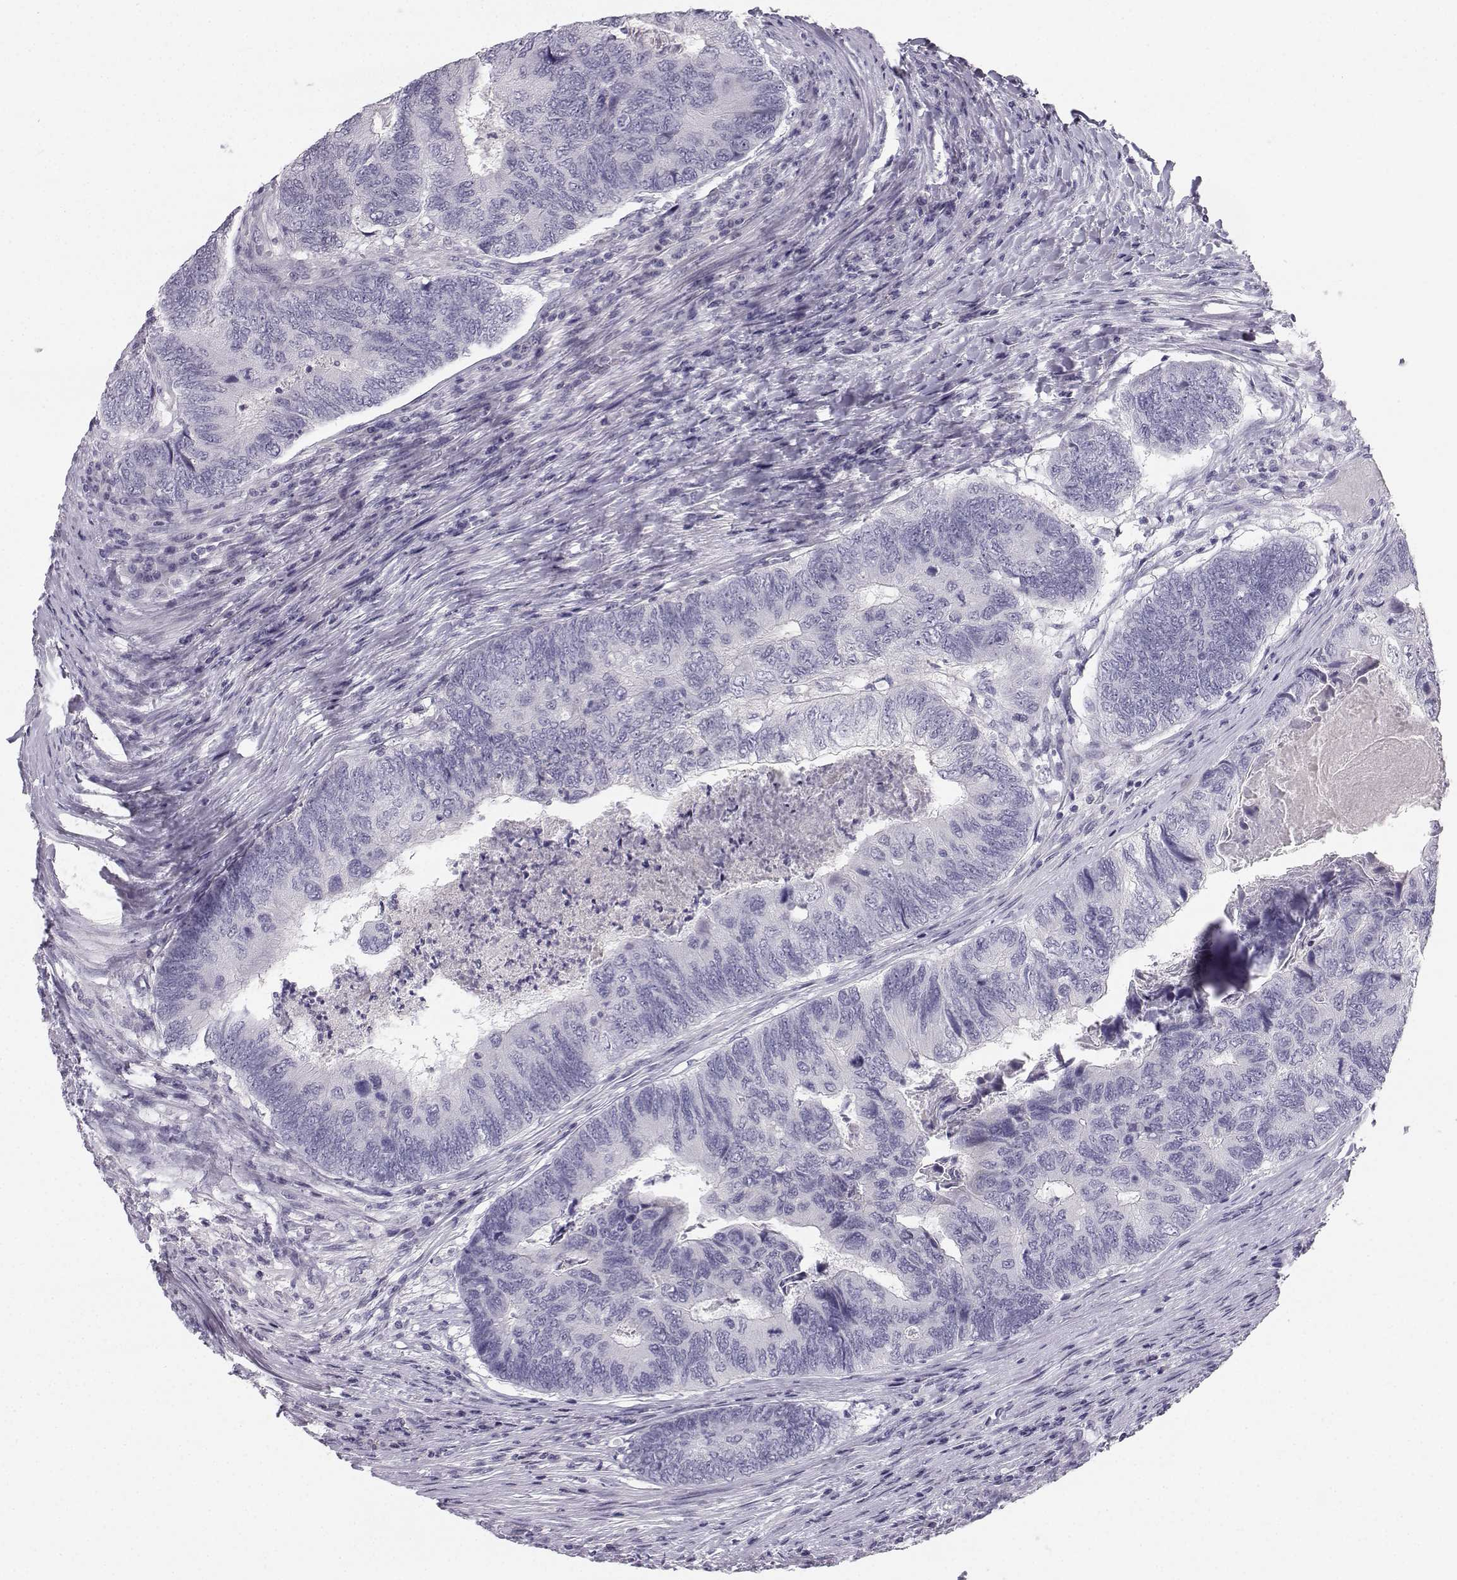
{"staining": {"intensity": "negative", "quantity": "none", "location": "none"}, "tissue": "colorectal cancer", "cell_type": "Tumor cells", "image_type": "cancer", "snomed": [{"axis": "morphology", "description": "Adenocarcinoma, NOS"}, {"axis": "topography", "description": "Colon"}], "caption": "There is no significant staining in tumor cells of colorectal cancer (adenocarcinoma).", "gene": "SYCE1", "patient": {"sex": "female", "age": 67}}